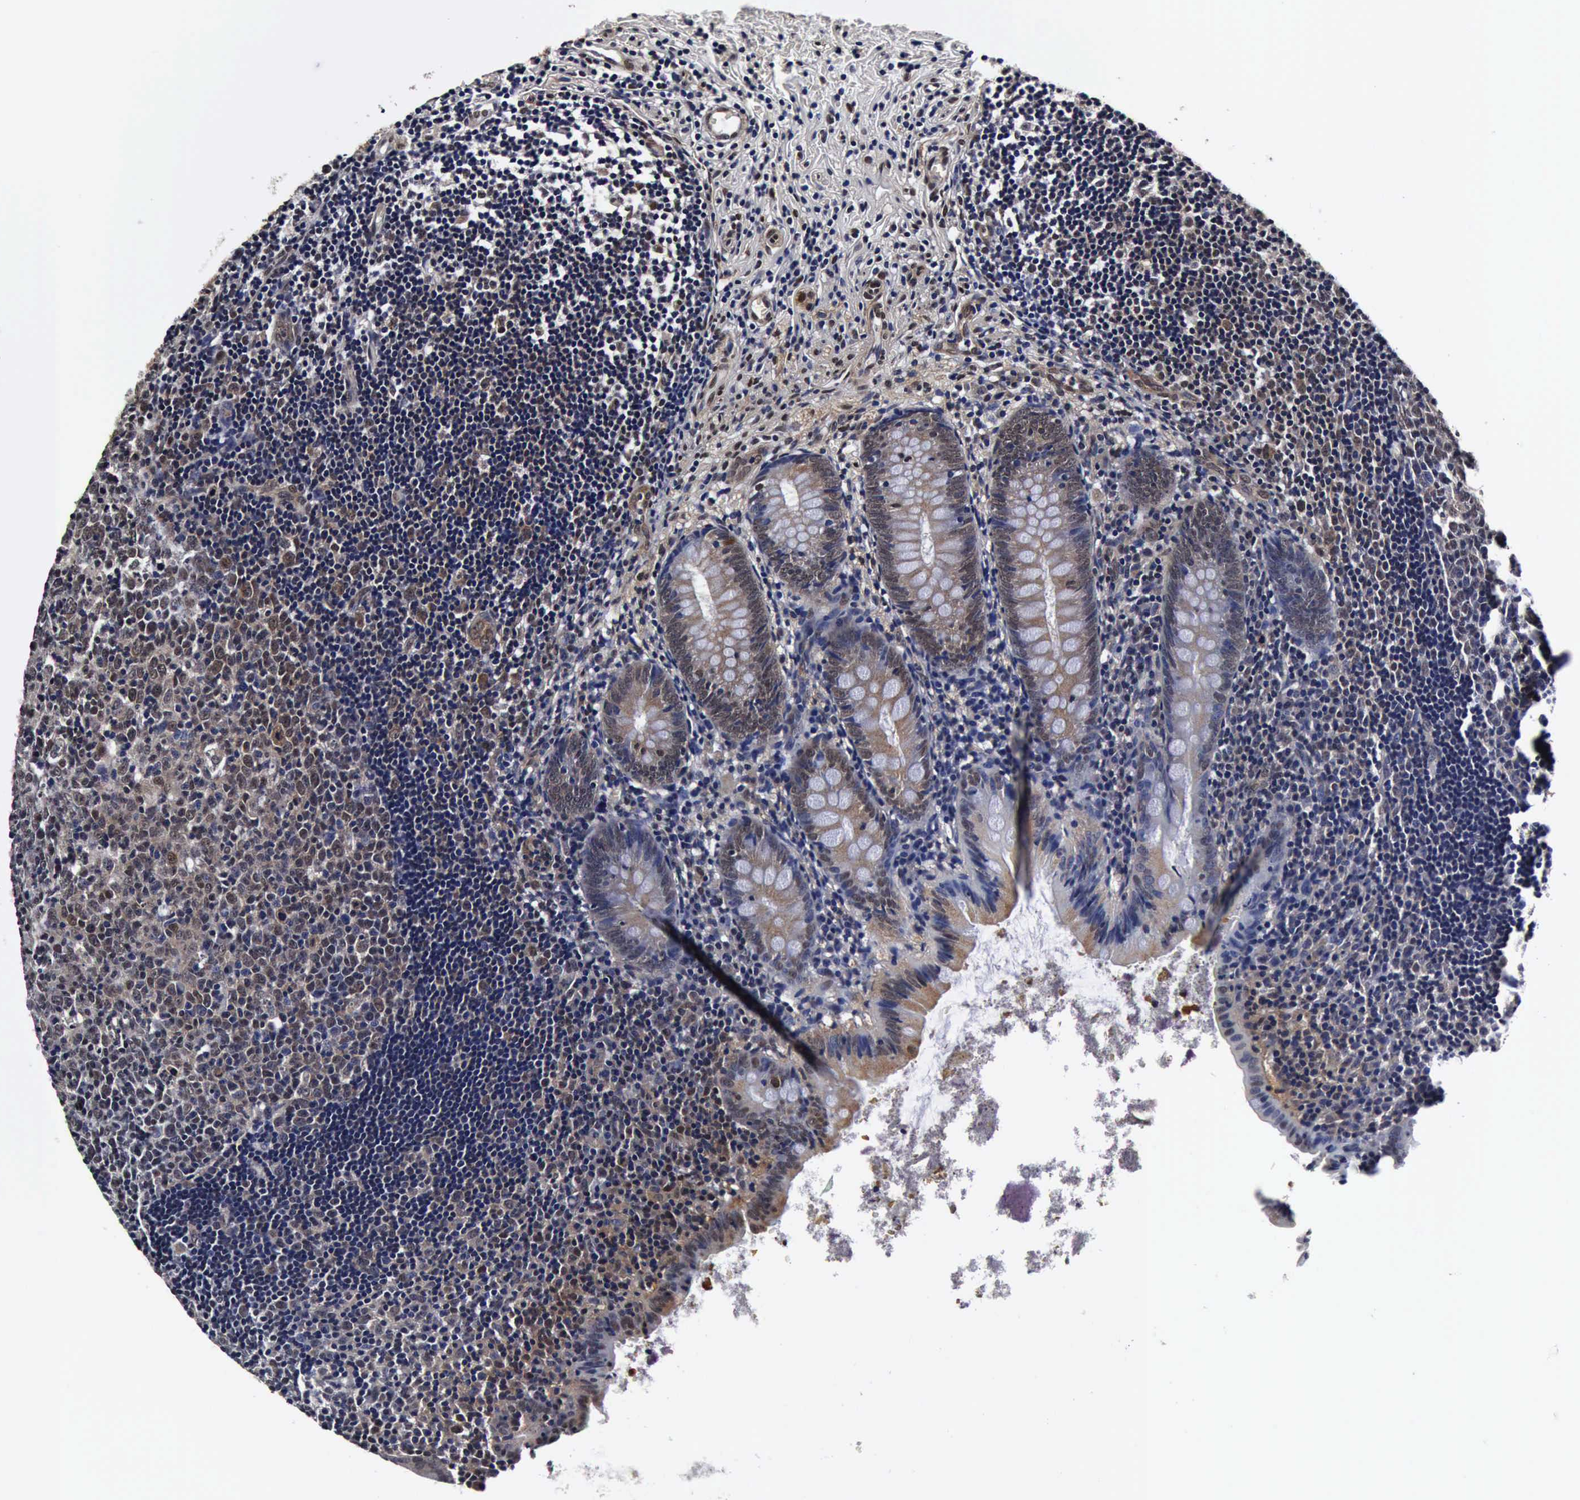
{"staining": {"intensity": "weak", "quantity": "<25%", "location": "cytoplasmic/membranous"}, "tissue": "appendix", "cell_type": "Glandular cells", "image_type": "normal", "snomed": [{"axis": "morphology", "description": "Normal tissue, NOS"}, {"axis": "topography", "description": "Appendix"}], "caption": "A photomicrograph of human appendix is negative for staining in glandular cells. The staining is performed using DAB (3,3'-diaminobenzidine) brown chromogen with nuclei counter-stained in using hematoxylin.", "gene": "UBC", "patient": {"sex": "female", "age": 9}}